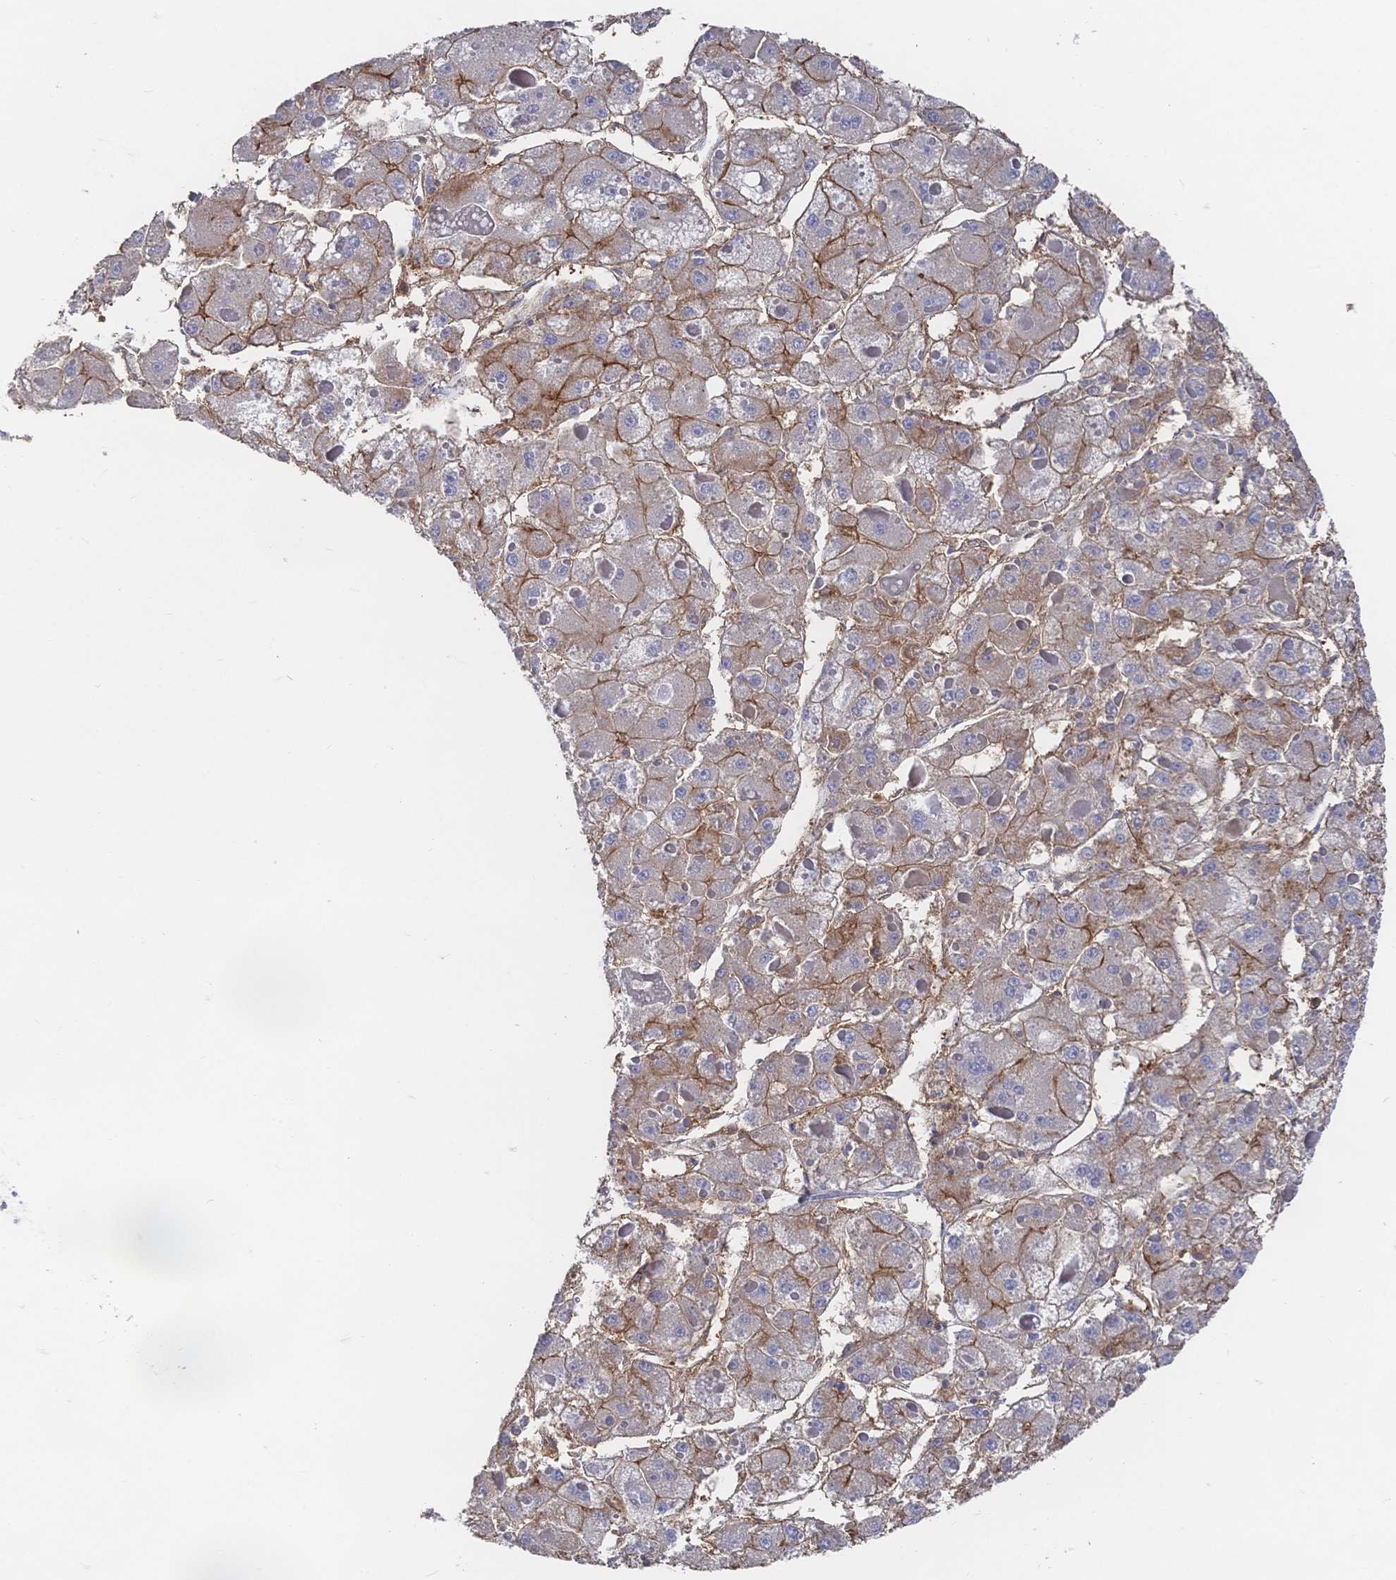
{"staining": {"intensity": "moderate", "quantity": "25%-75%", "location": "cytoplasmic/membranous"}, "tissue": "liver cancer", "cell_type": "Tumor cells", "image_type": "cancer", "snomed": [{"axis": "morphology", "description": "Carcinoma, Hepatocellular, NOS"}, {"axis": "topography", "description": "Liver"}], "caption": "DAB (3,3'-diaminobenzidine) immunohistochemical staining of hepatocellular carcinoma (liver) displays moderate cytoplasmic/membranous protein expression in about 25%-75% of tumor cells.", "gene": "F11R", "patient": {"sex": "female", "age": 73}}